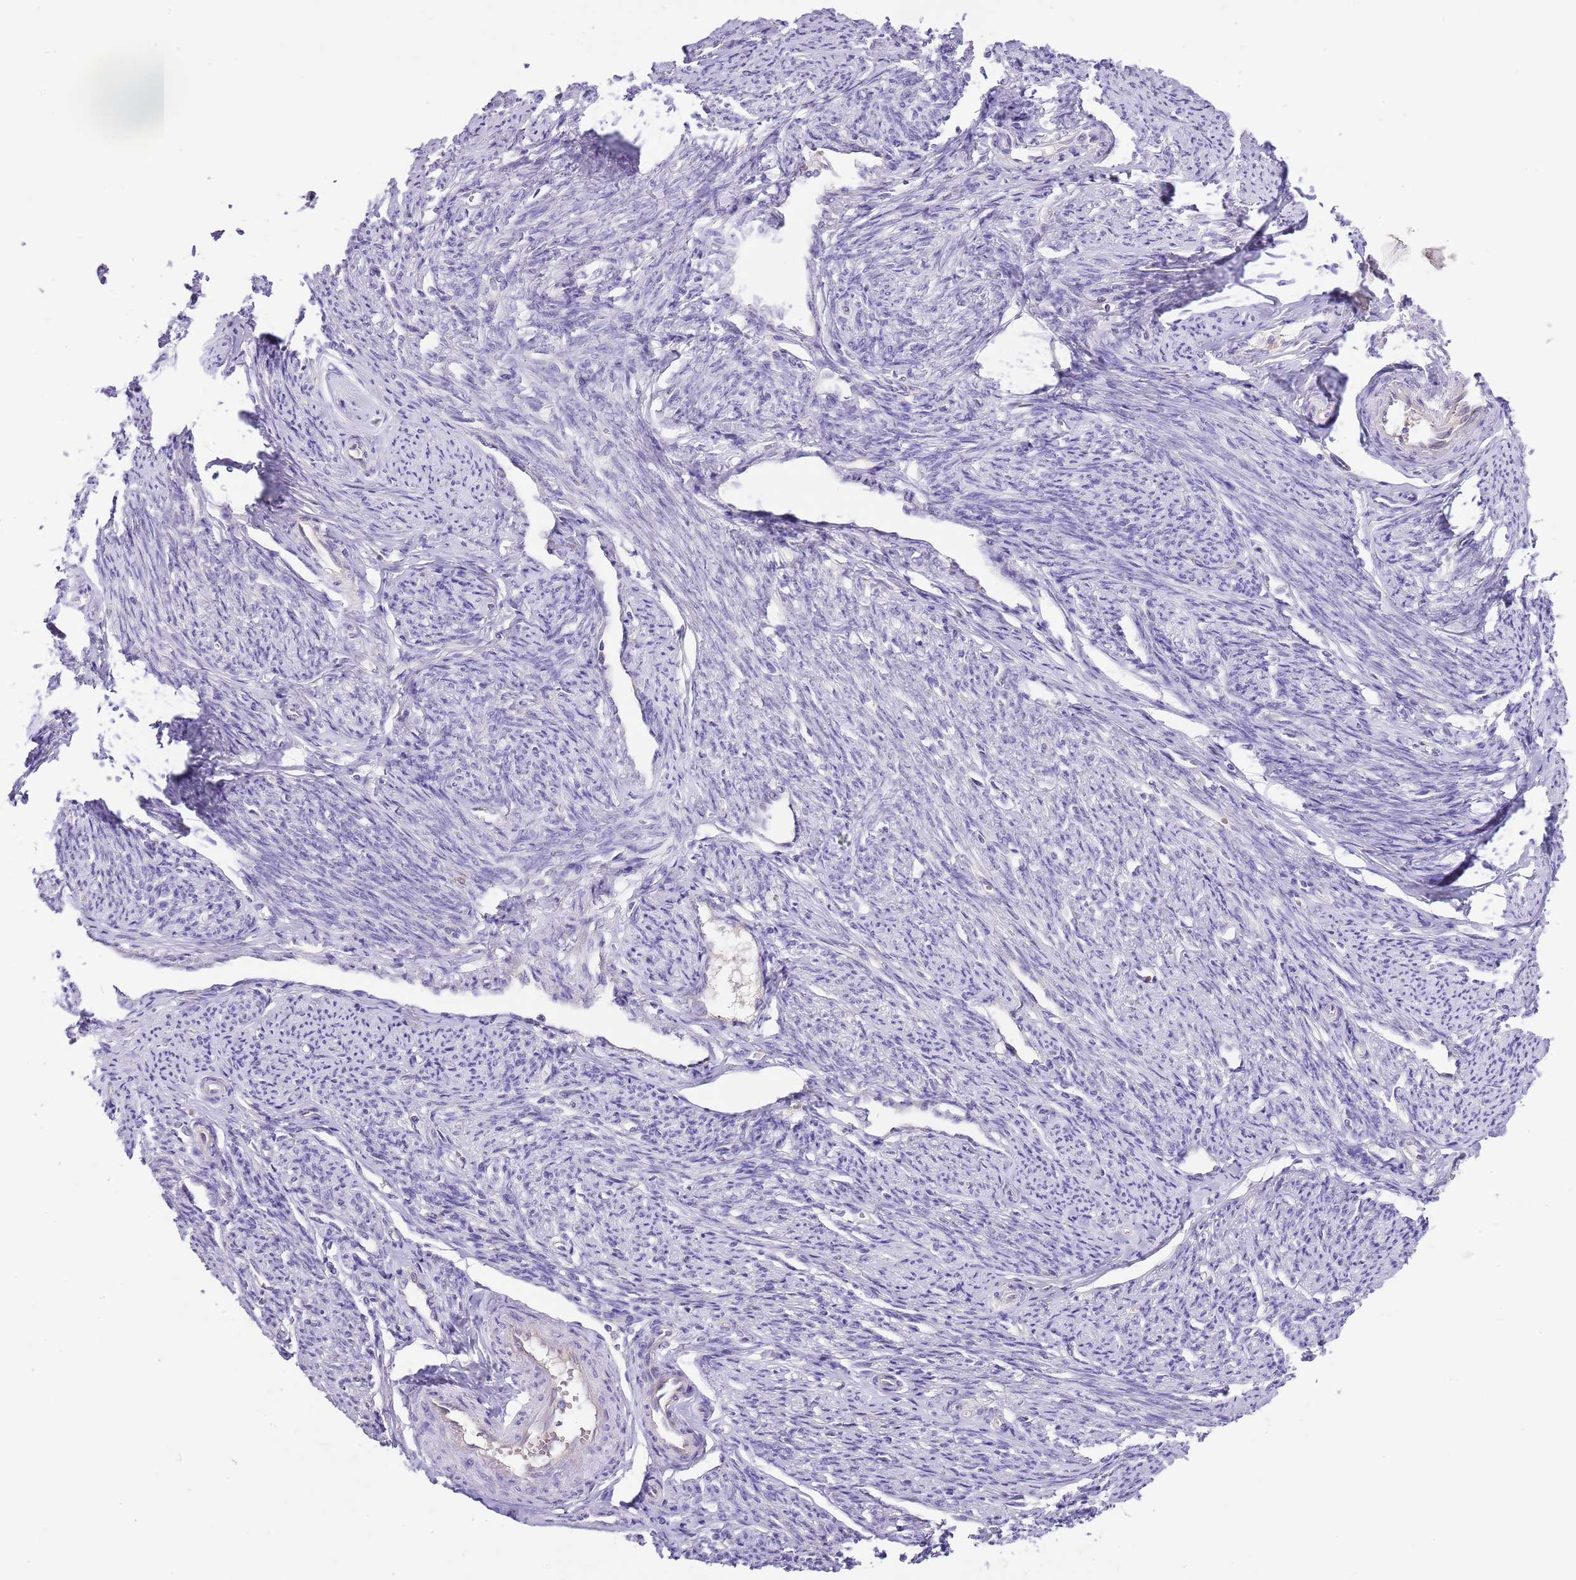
{"staining": {"intensity": "negative", "quantity": "none", "location": "none"}, "tissue": "smooth muscle", "cell_type": "Smooth muscle cells", "image_type": "normal", "snomed": [{"axis": "morphology", "description": "Normal tissue, NOS"}, {"axis": "topography", "description": "Smooth muscle"}, {"axis": "topography", "description": "Uterus"}], "caption": "Smooth muscle stained for a protein using immunohistochemistry (IHC) exhibits no expression smooth muscle cells.", "gene": "RFK", "patient": {"sex": "female", "age": 59}}